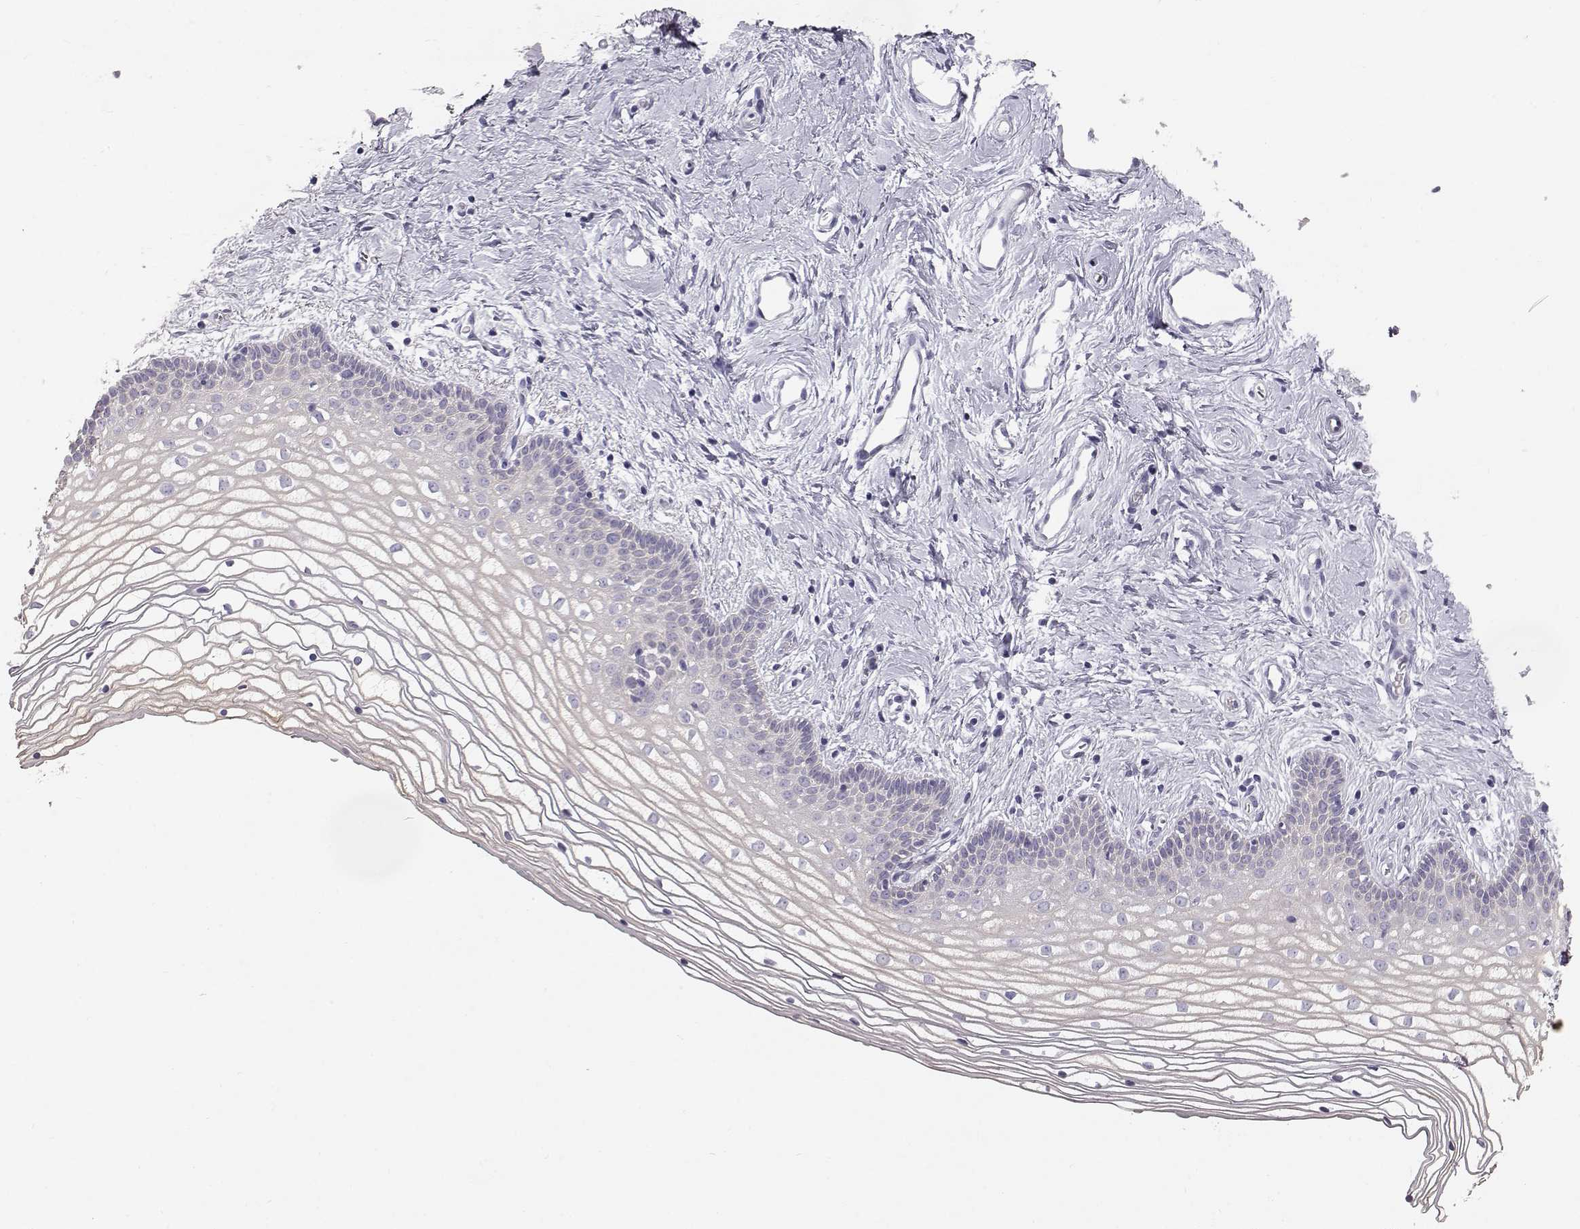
{"staining": {"intensity": "negative", "quantity": "none", "location": "none"}, "tissue": "vagina", "cell_type": "Squamous epithelial cells", "image_type": "normal", "snomed": [{"axis": "morphology", "description": "Normal tissue, NOS"}, {"axis": "topography", "description": "Vagina"}], "caption": "Vagina was stained to show a protein in brown. There is no significant positivity in squamous epithelial cells.", "gene": "KRT31", "patient": {"sex": "female", "age": 36}}